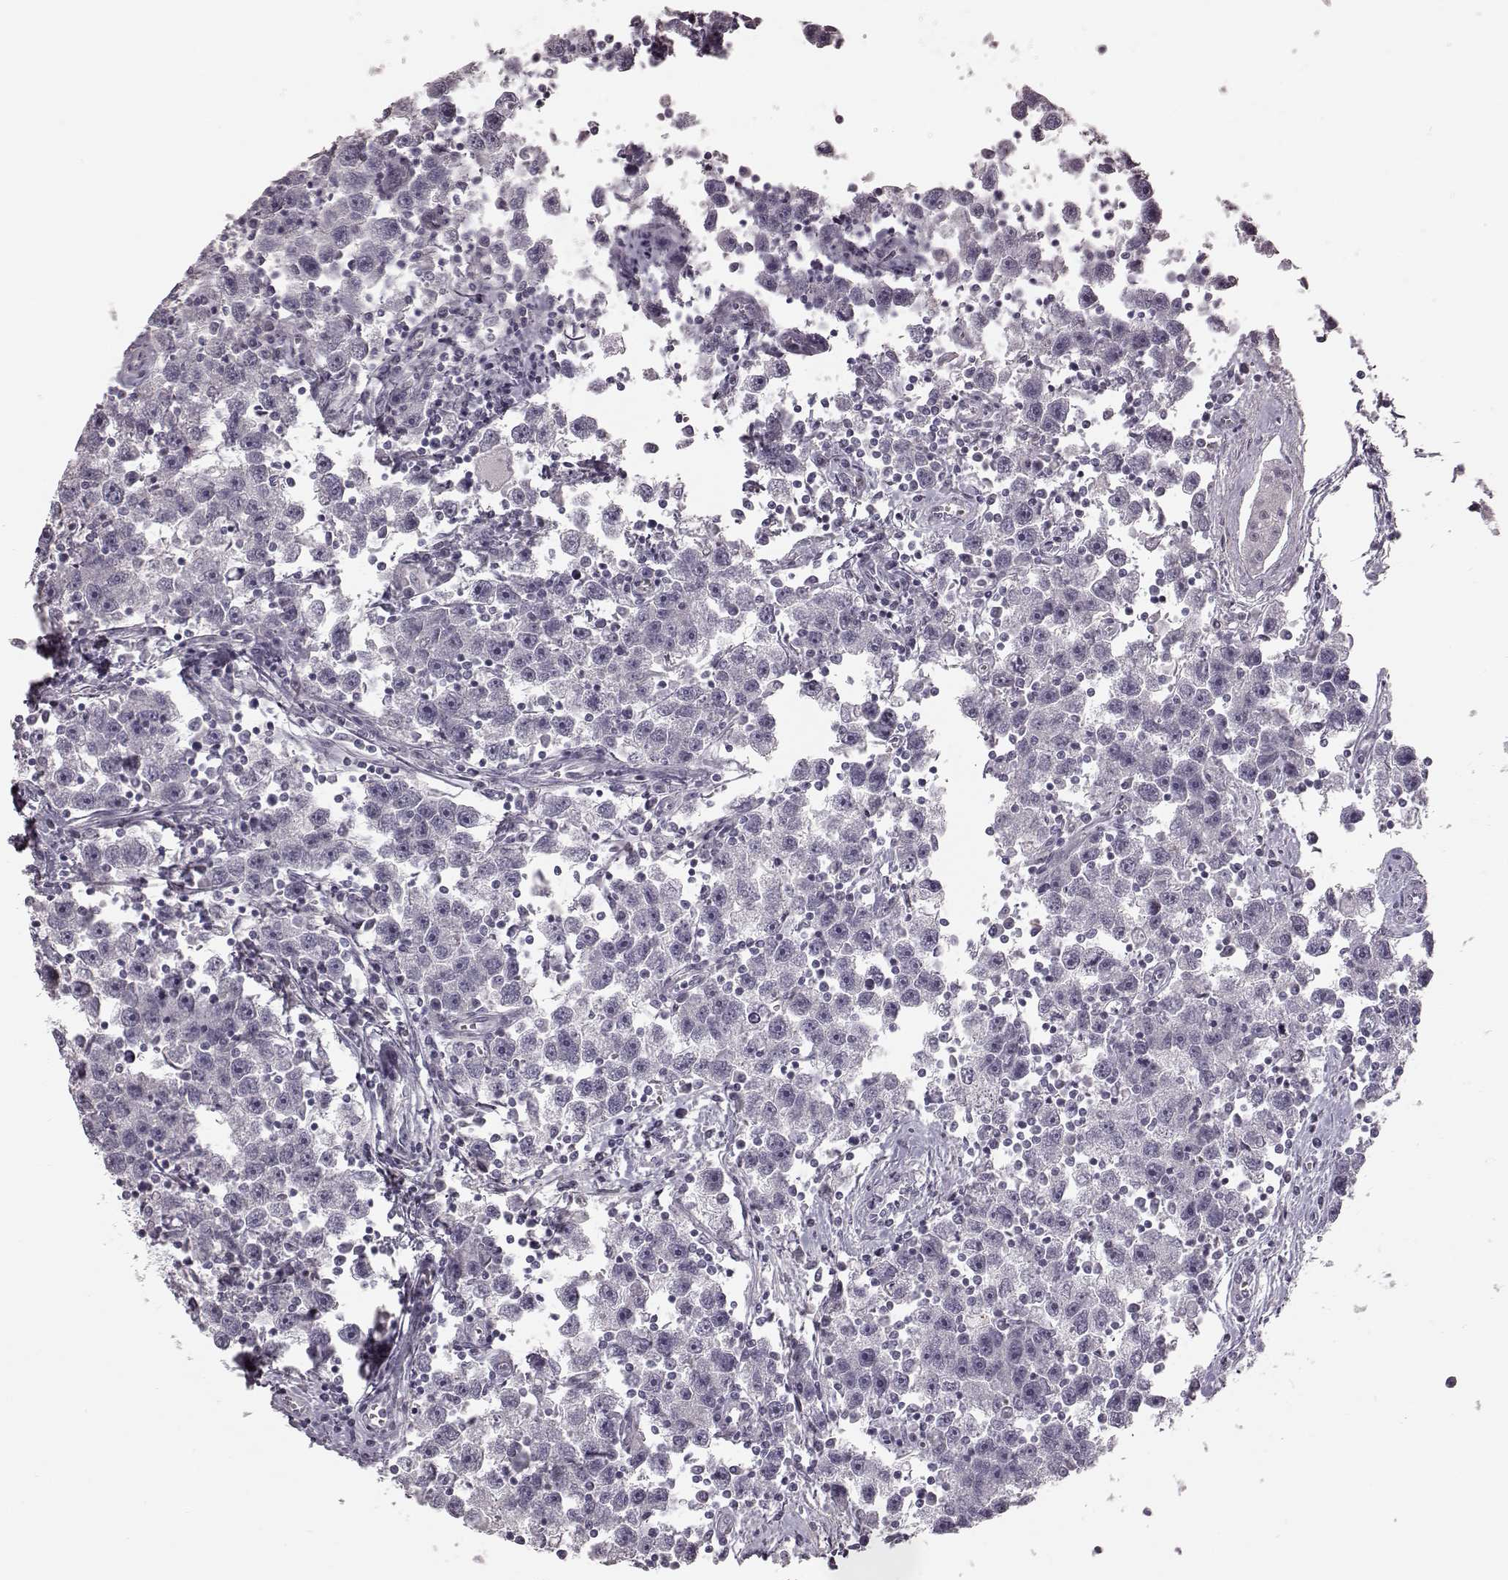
{"staining": {"intensity": "negative", "quantity": "none", "location": "none"}, "tissue": "testis cancer", "cell_type": "Tumor cells", "image_type": "cancer", "snomed": [{"axis": "morphology", "description": "Seminoma, NOS"}, {"axis": "topography", "description": "Testis"}], "caption": "Protein analysis of testis cancer (seminoma) reveals no significant positivity in tumor cells.", "gene": "ZNF433", "patient": {"sex": "male", "age": 30}}